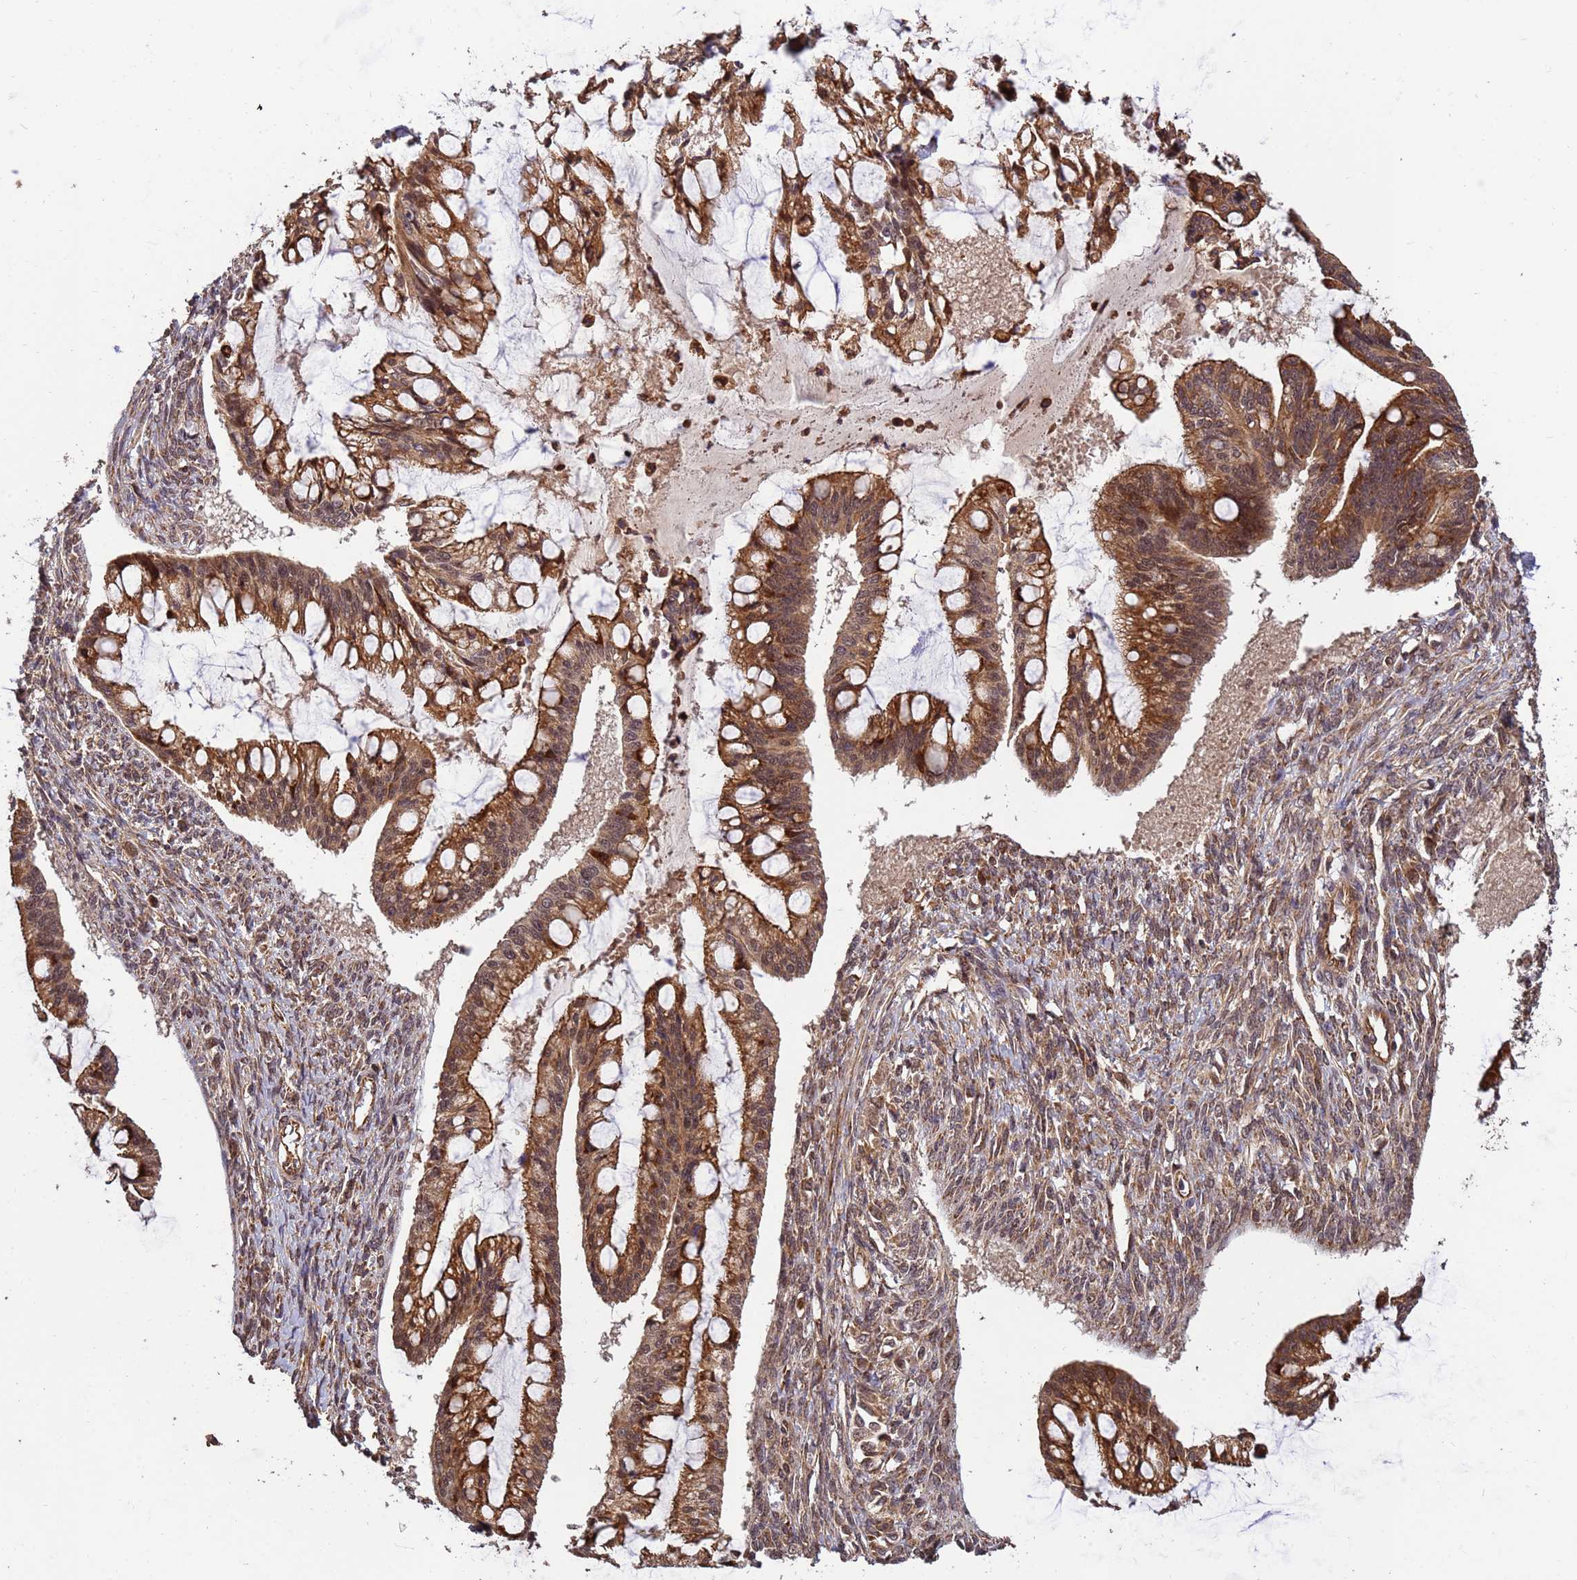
{"staining": {"intensity": "moderate", "quantity": ">75%", "location": "cytoplasmic/membranous,nuclear"}, "tissue": "ovarian cancer", "cell_type": "Tumor cells", "image_type": "cancer", "snomed": [{"axis": "morphology", "description": "Cystadenocarcinoma, mucinous, NOS"}, {"axis": "topography", "description": "Ovary"}], "caption": "Human ovarian cancer stained for a protein (brown) shows moderate cytoplasmic/membranous and nuclear positive positivity in approximately >75% of tumor cells.", "gene": "ZNF619", "patient": {"sex": "female", "age": 73}}